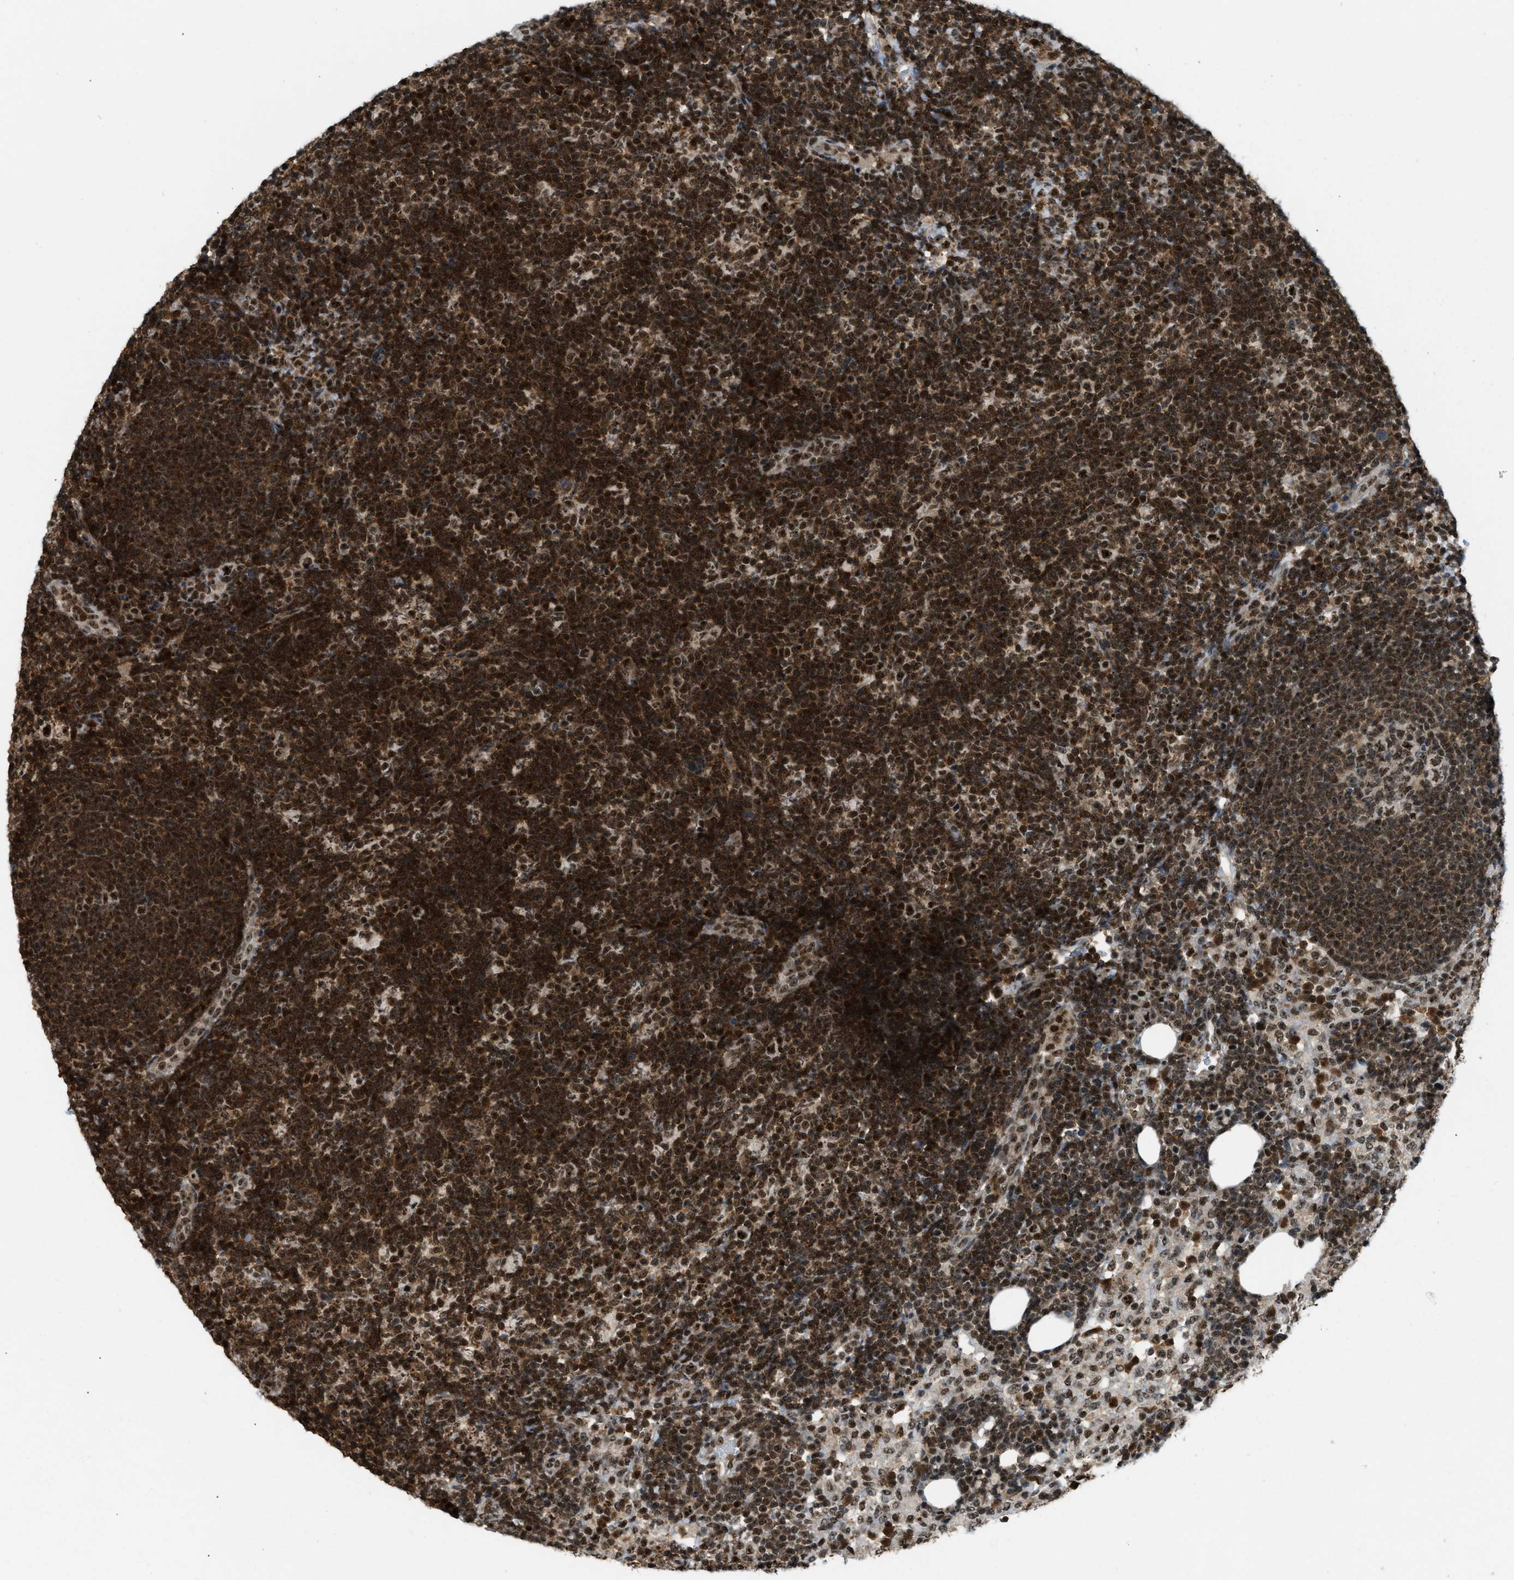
{"staining": {"intensity": "strong", "quantity": ">75%", "location": "nuclear"}, "tissue": "lymph node", "cell_type": "Germinal center cells", "image_type": "normal", "snomed": [{"axis": "morphology", "description": "Normal tissue, NOS"}, {"axis": "morphology", "description": "Carcinoid, malignant, NOS"}, {"axis": "topography", "description": "Lymph node"}], "caption": "Protein expression by immunohistochemistry displays strong nuclear expression in about >75% of germinal center cells in benign lymph node.", "gene": "E2F1", "patient": {"sex": "male", "age": 47}}